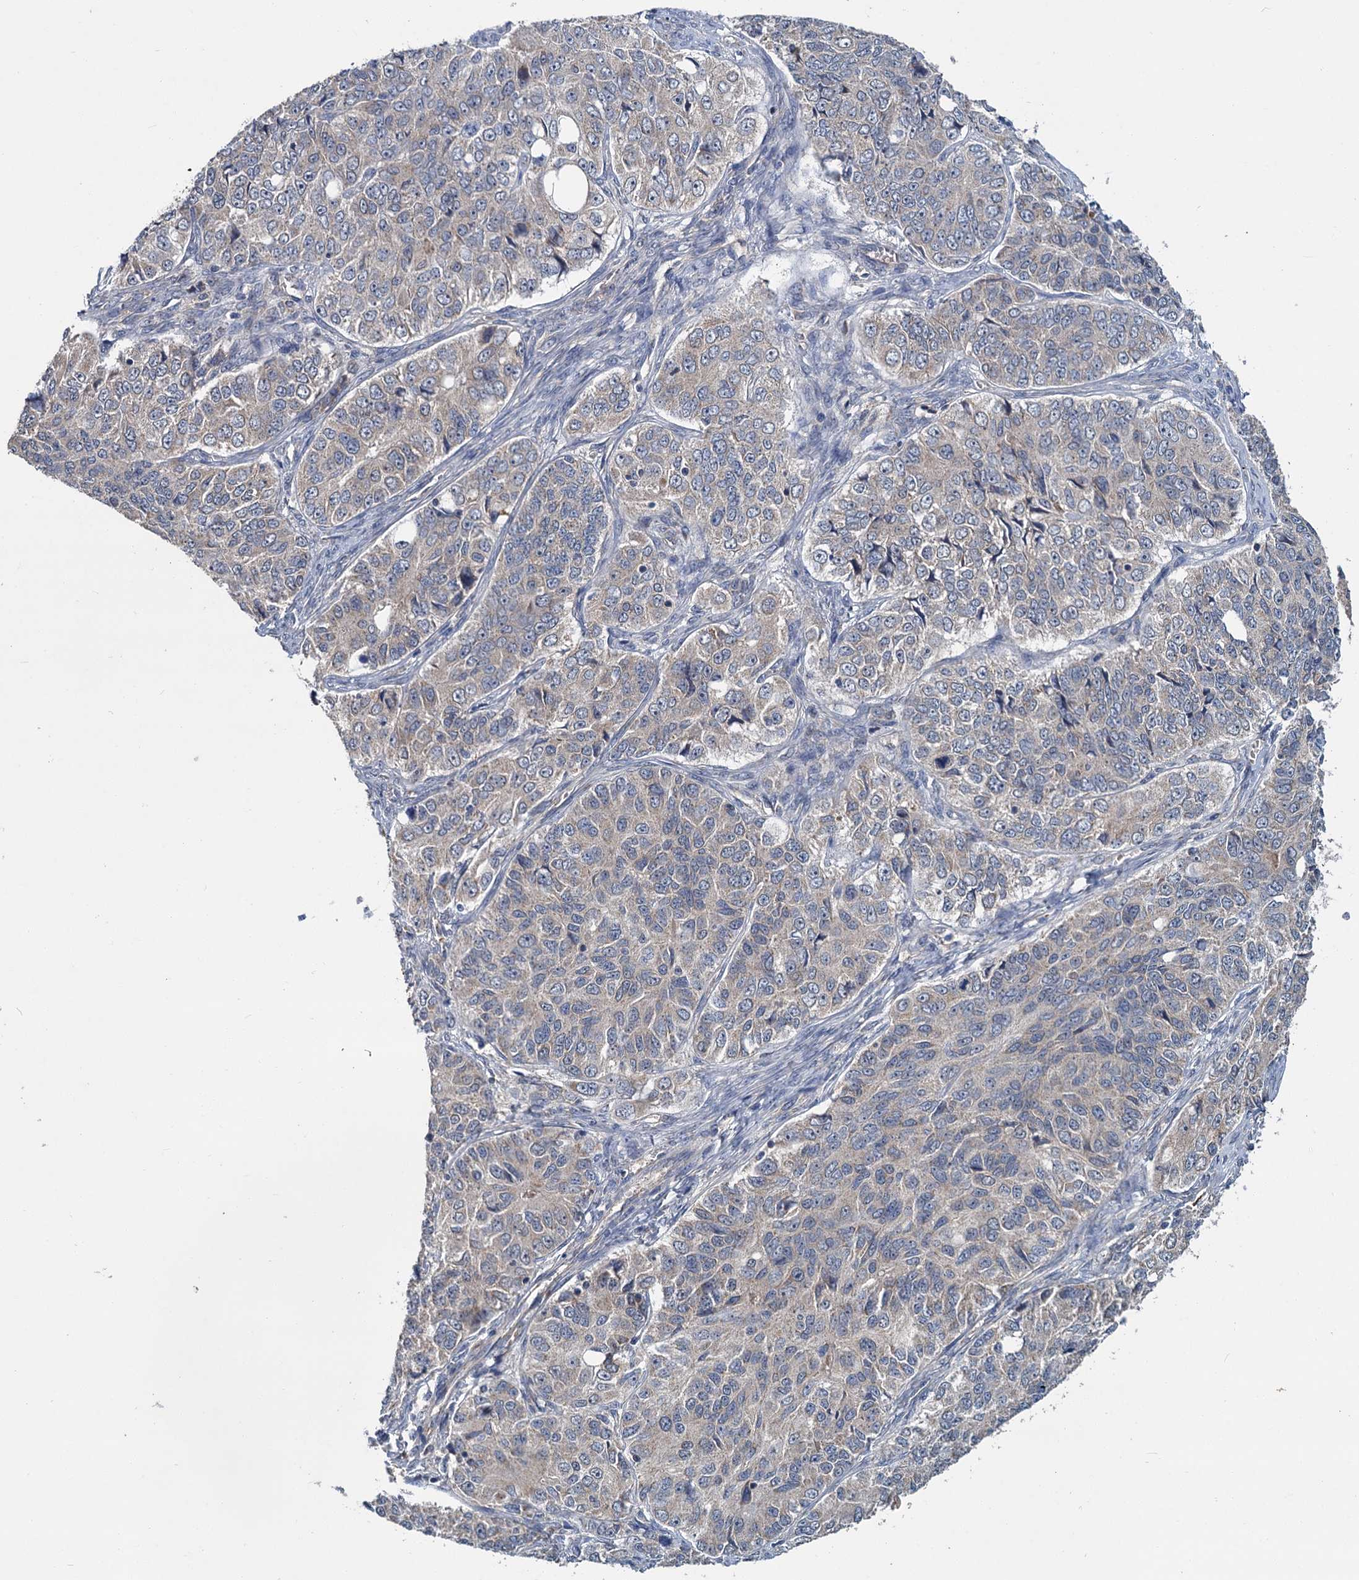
{"staining": {"intensity": "negative", "quantity": "none", "location": "none"}, "tissue": "ovarian cancer", "cell_type": "Tumor cells", "image_type": "cancer", "snomed": [{"axis": "morphology", "description": "Carcinoma, endometroid"}, {"axis": "topography", "description": "Ovary"}], "caption": "IHC histopathology image of neoplastic tissue: ovarian endometroid carcinoma stained with DAB reveals no significant protein staining in tumor cells.", "gene": "DYNC2H1", "patient": {"sex": "female", "age": 51}}